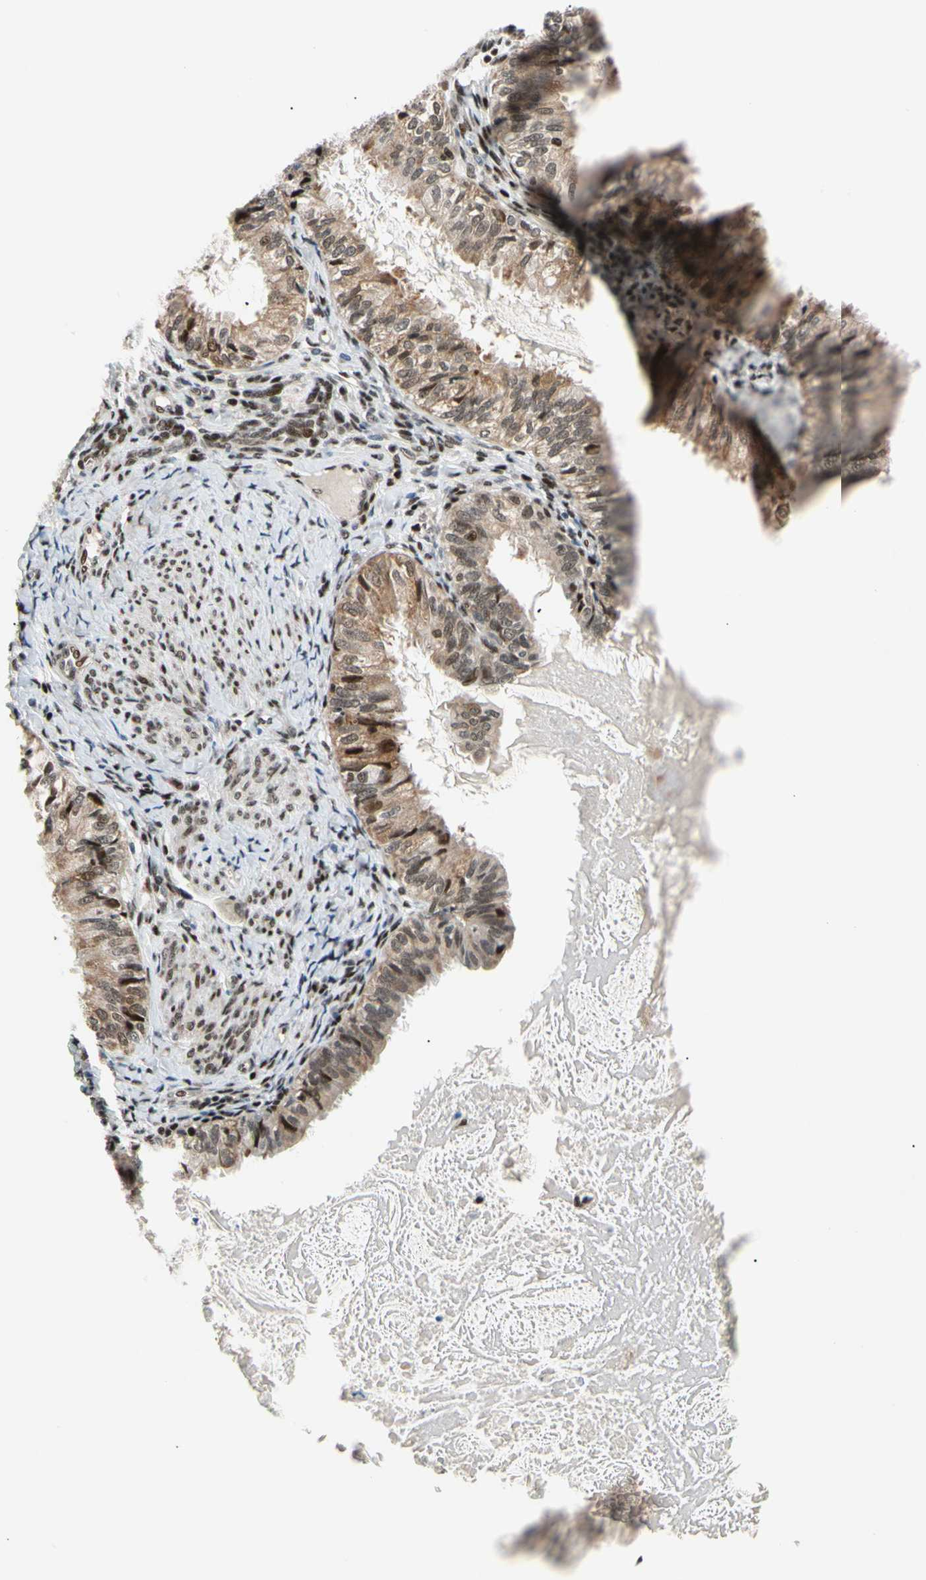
{"staining": {"intensity": "strong", "quantity": "<25%", "location": "cytoplasmic/membranous,nuclear"}, "tissue": "cervical cancer", "cell_type": "Tumor cells", "image_type": "cancer", "snomed": [{"axis": "morphology", "description": "Normal tissue, NOS"}, {"axis": "morphology", "description": "Adenocarcinoma, NOS"}, {"axis": "topography", "description": "Cervix"}, {"axis": "topography", "description": "Endometrium"}], "caption": "Immunohistochemical staining of cervical cancer (adenocarcinoma) displays strong cytoplasmic/membranous and nuclear protein expression in about <25% of tumor cells. (brown staining indicates protein expression, while blue staining denotes nuclei).", "gene": "E2F1", "patient": {"sex": "female", "age": 86}}